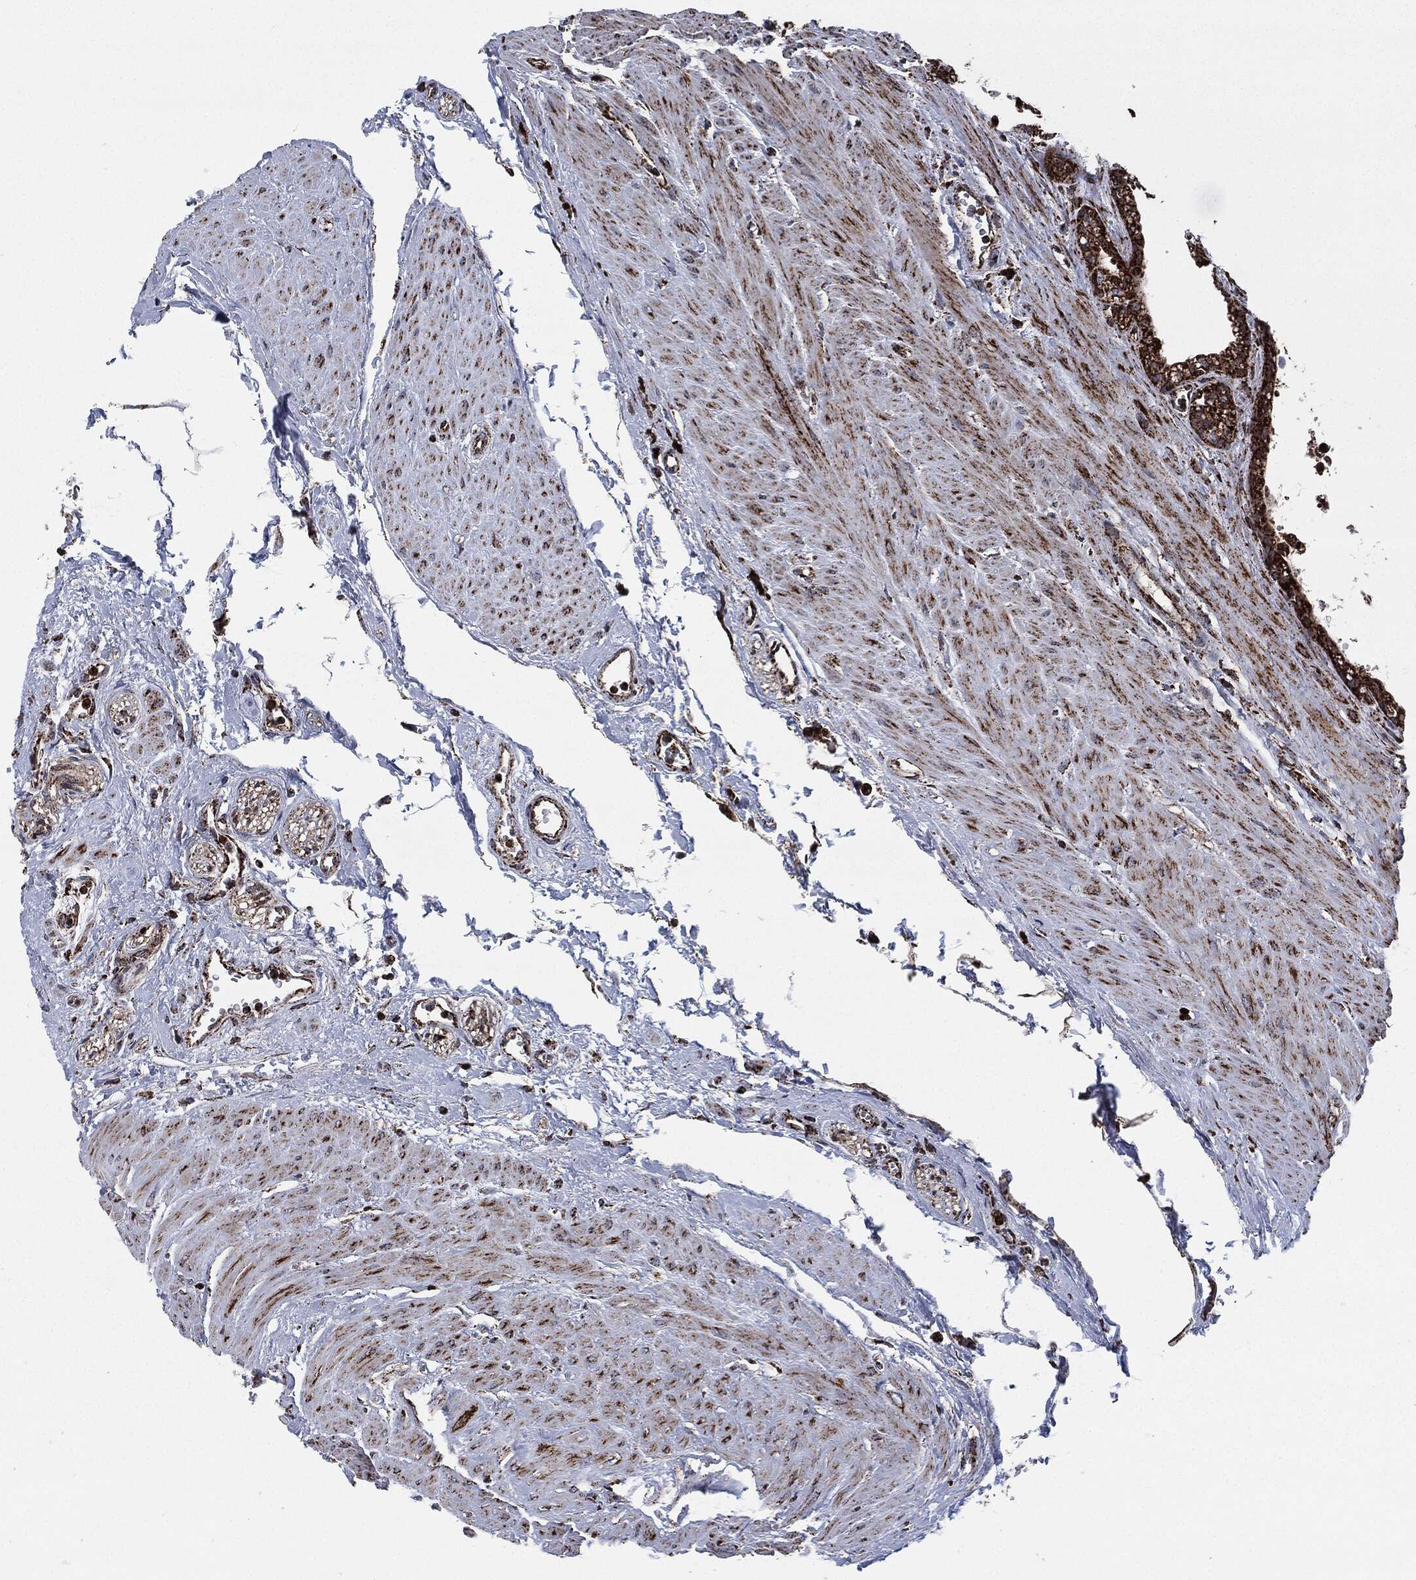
{"staining": {"intensity": "strong", "quantity": "25%-75%", "location": "cytoplasmic/membranous"}, "tissue": "seminal vesicle", "cell_type": "Glandular cells", "image_type": "normal", "snomed": [{"axis": "morphology", "description": "Normal tissue, NOS"}, {"axis": "morphology", "description": "Urothelial carcinoma, NOS"}, {"axis": "topography", "description": "Urinary bladder"}, {"axis": "topography", "description": "Seminal veicle"}], "caption": "Seminal vesicle stained with a brown dye demonstrates strong cytoplasmic/membranous positive expression in about 25%-75% of glandular cells.", "gene": "FH", "patient": {"sex": "male", "age": 76}}